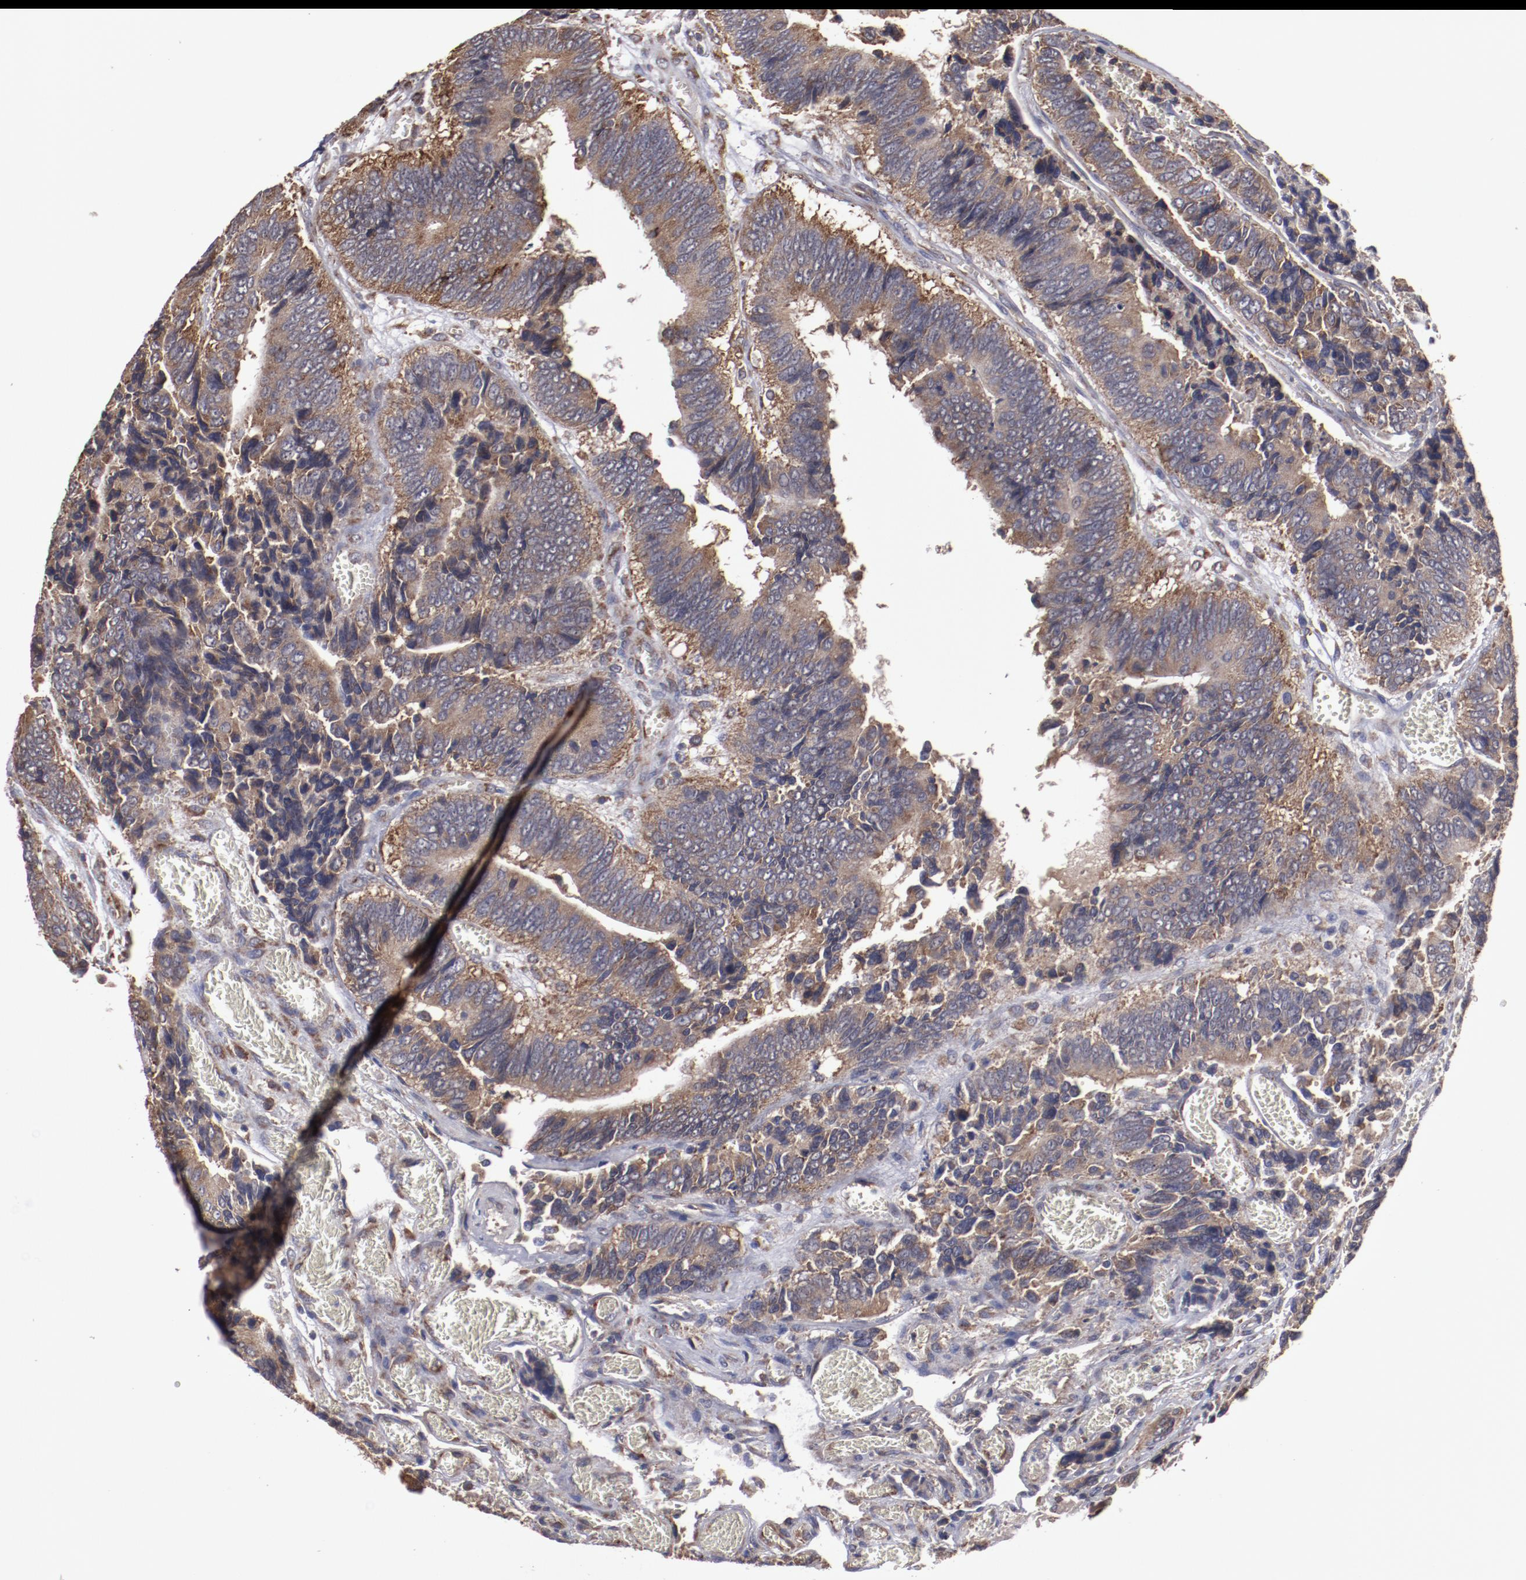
{"staining": {"intensity": "moderate", "quantity": ">75%", "location": "cytoplasmic/membranous"}, "tissue": "colorectal cancer", "cell_type": "Tumor cells", "image_type": "cancer", "snomed": [{"axis": "morphology", "description": "Adenocarcinoma, NOS"}, {"axis": "topography", "description": "Colon"}], "caption": "Tumor cells show medium levels of moderate cytoplasmic/membranous positivity in approximately >75% of cells in human colorectal adenocarcinoma. The staining is performed using DAB (3,3'-diaminobenzidine) brown chromogen to label protein expression. The nuclei are counter-stained blue using hematoxylin.", "gene": "RPS4Y1", "patient": {"sex": "male", "age": 72}}